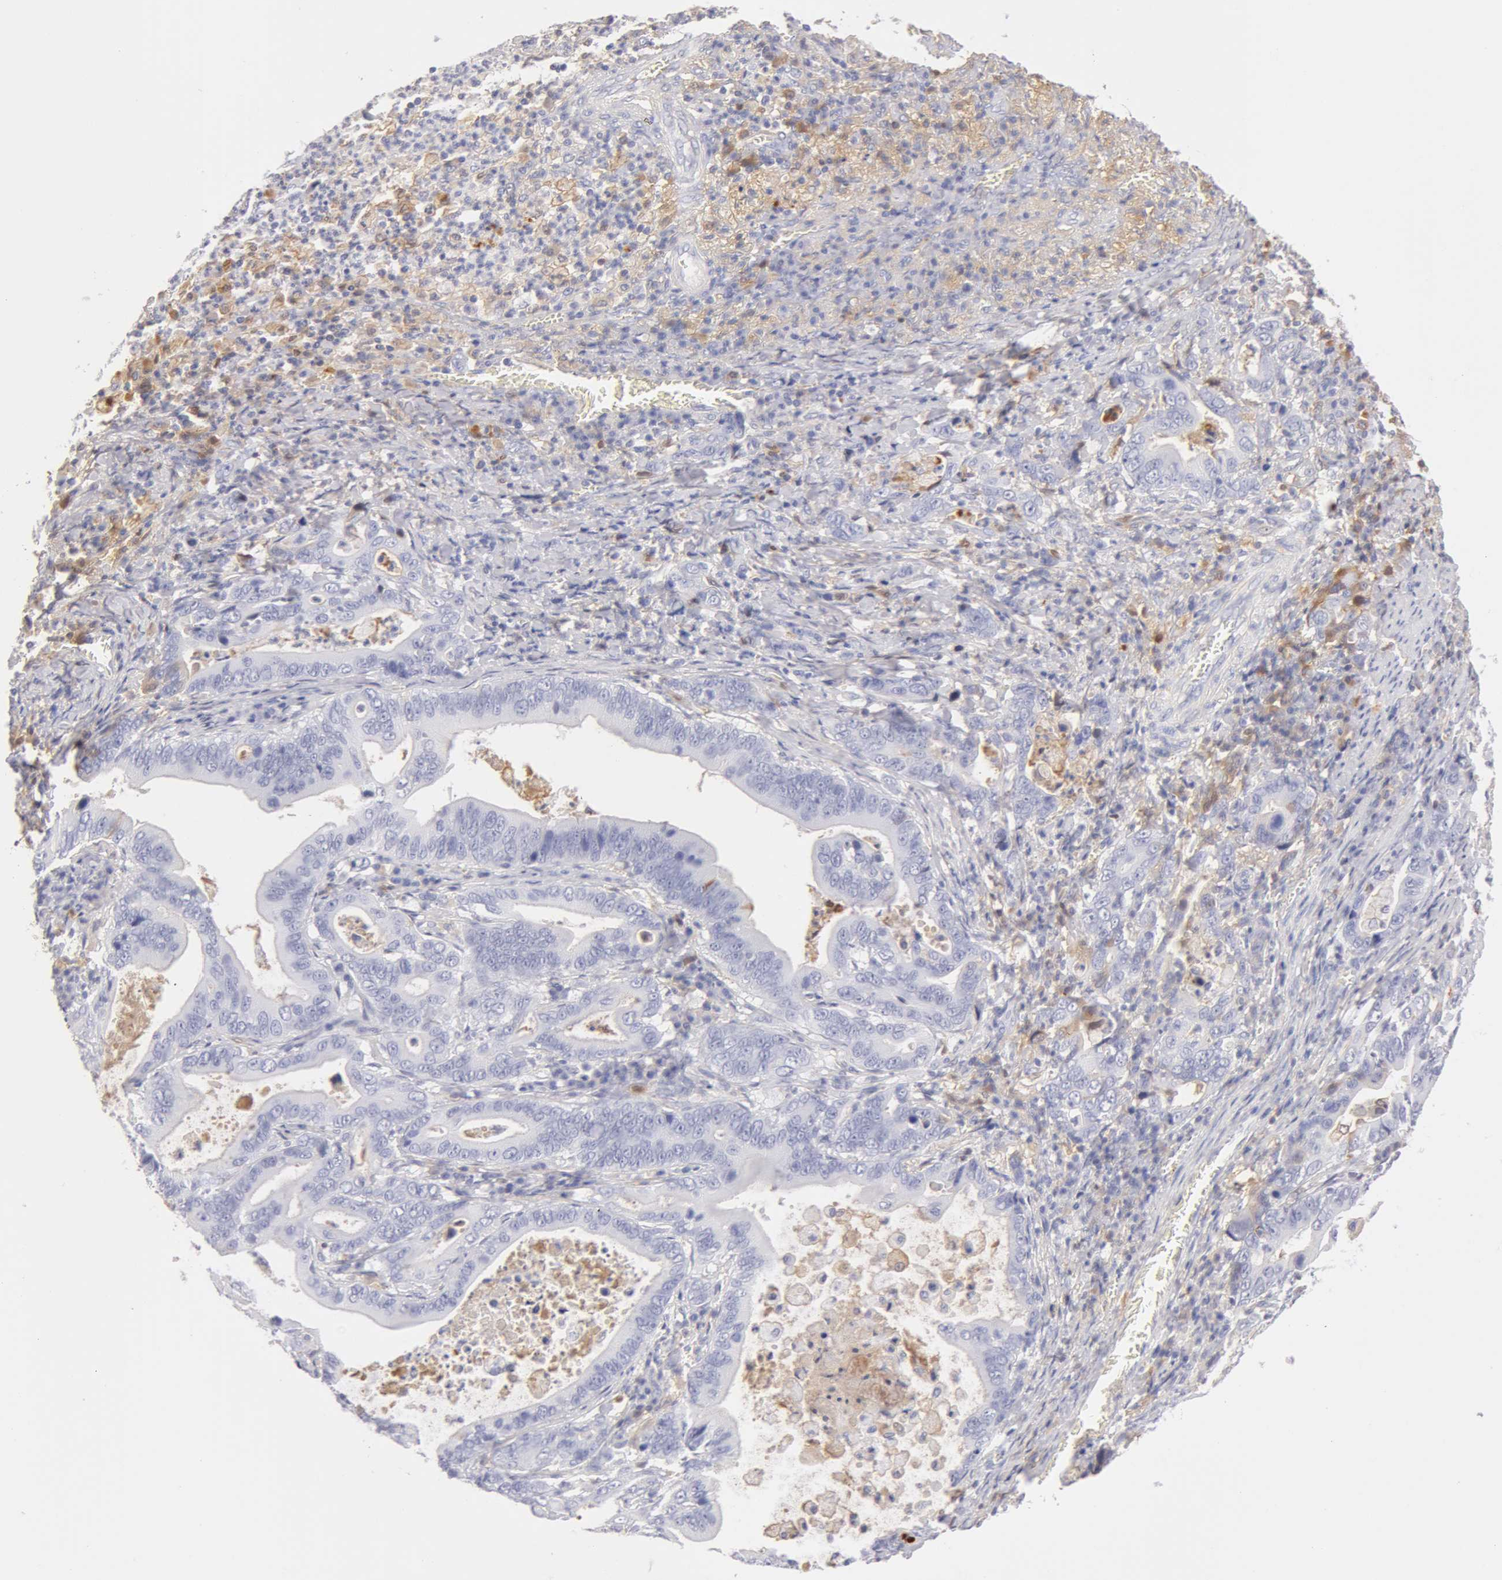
{"staining": {"intensity": "negative", "quantity": "none", "location": "none"}, "tissue": "stomach cancer", "cell_type": "Tumor cells", "image_type": "cancer", "snomed": [{"axis": "morphology", "description": "Adenocarcinoma, NOS"}, {"axis": "topography", "description": "Stomach, upper"}], "caption": "High magnification brightfield microscopy of stomach cancer (adenocarcinoma) stained with DAB (3,3'-diaminobenzidine) (brown) and counterstained with hematoxylin (blue): tumor cells show no significant expression.", "gene": "AHSG", "patient": {"sex": "male", "age": 63}}